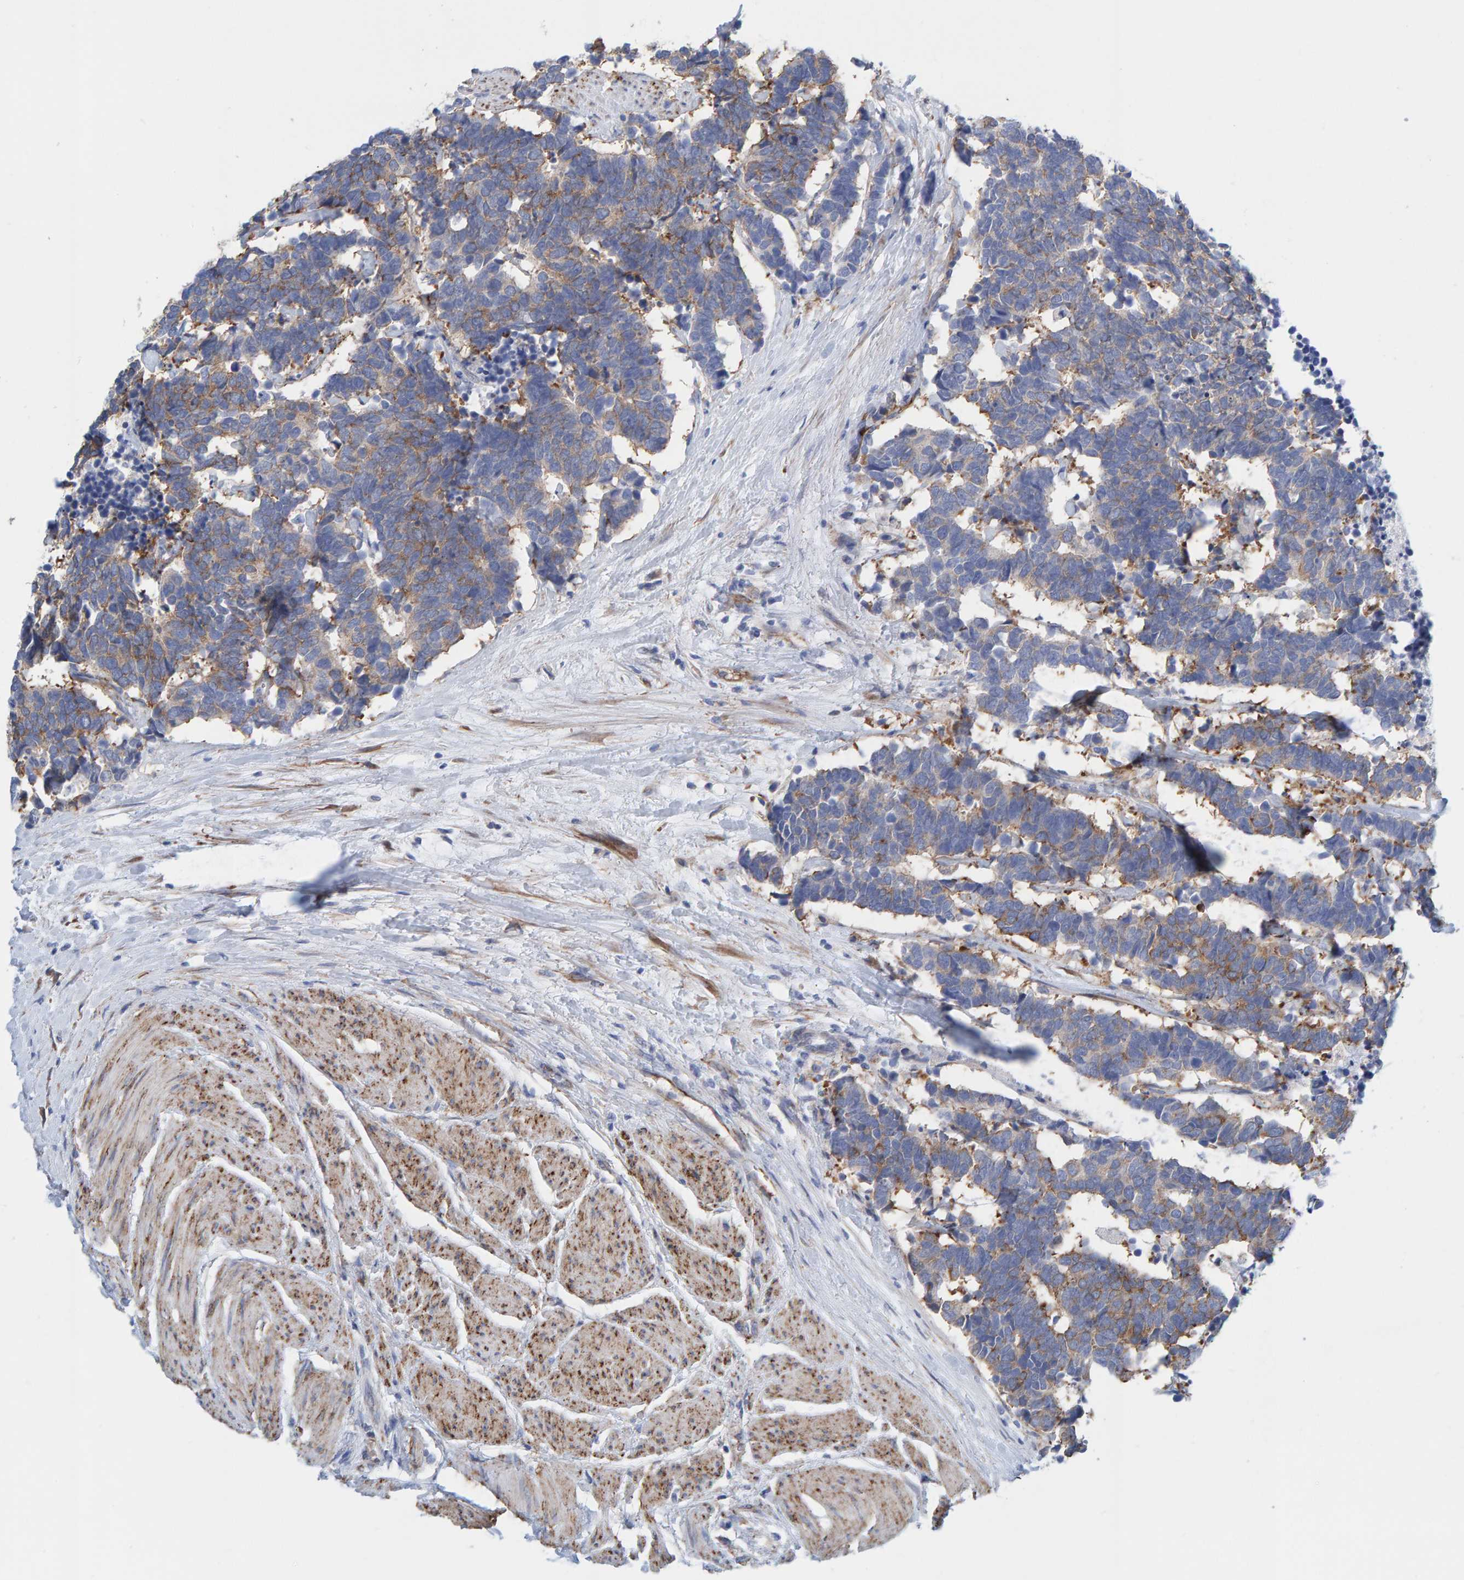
{"staining": {"intensity": "moderate", "quantity": "25%-75%", "location": "cytoplasmic/membranous"}, "tissue": "carcinoid", "cell_type": "Tumor cells", "image_type": "cancer", "snomed": [{"axis": "morphology", "description": "Carcinoma, NOS"}, {"axis": "morphology", "description": "Carcinoid, malignant, NOS"}, {"axis": "topography", "description": "Urinary bladder"}], "caption": "DAB immunohistochemical staining of carcinoid (malignant) displays moderate cytoplasmic/membranous protein staining in approximately 25%-75% of tumor cells.", "gene": "MAP1B", "patient": {"sex": "male", "age": 57}}